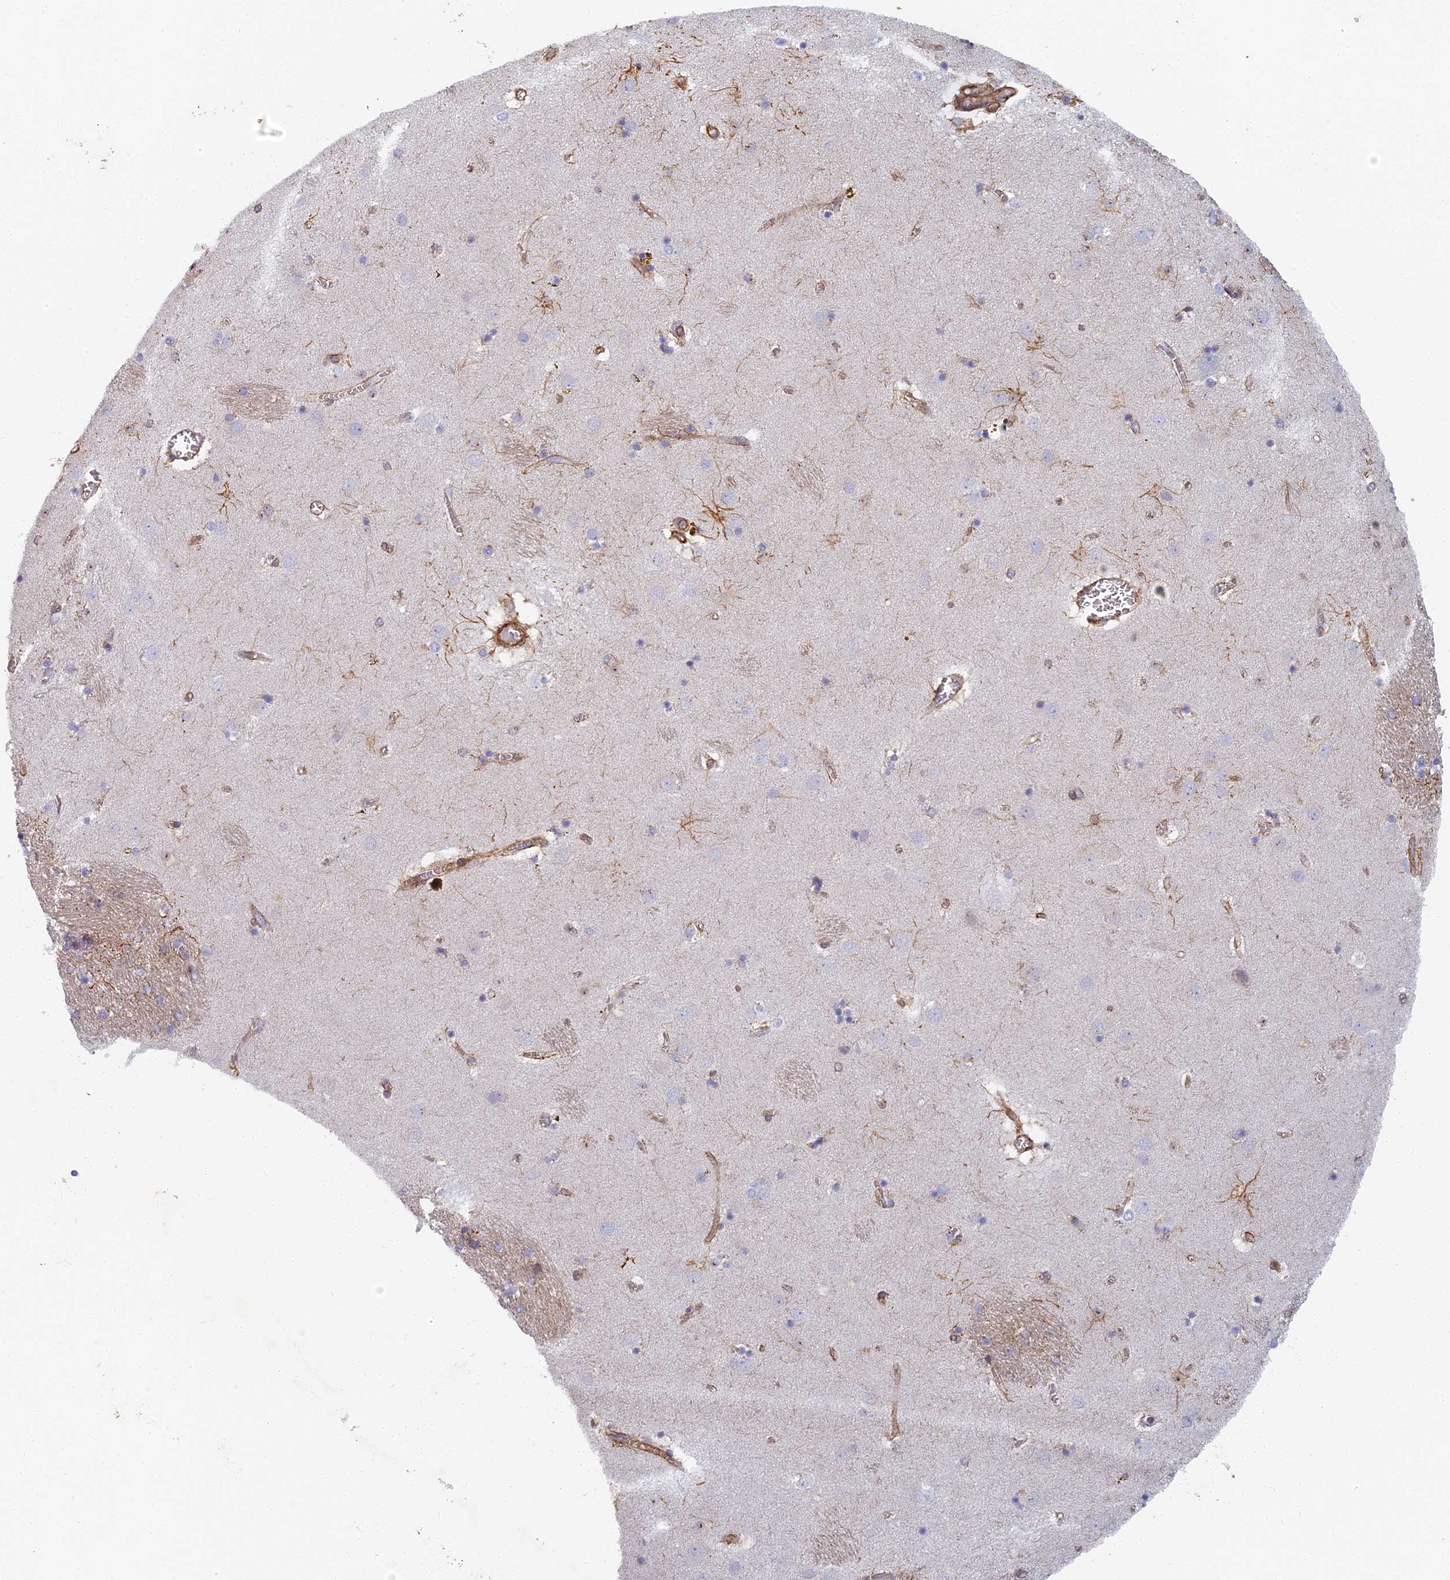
{"staining": {"intensity": "strong", "quantity": "<25%", "location": "cytoplasmic/membranous"}, "tissue": "caudate", "cell_type": "Glial cells", "image_type": "normal", "snomed": [{"axis": "morphology", "description": "Normal tissue, NOS"}, {"axis": "topography", "description": "Lateral ventricle wall"}], "caption": "Unremarkable caudate displays strong cytoplasmic/membranous positivity in about <25% of glial cells Nuclei are stained in blue..", "gene": "ABCB10", "patient": {"sex": "male", "age": 70}}